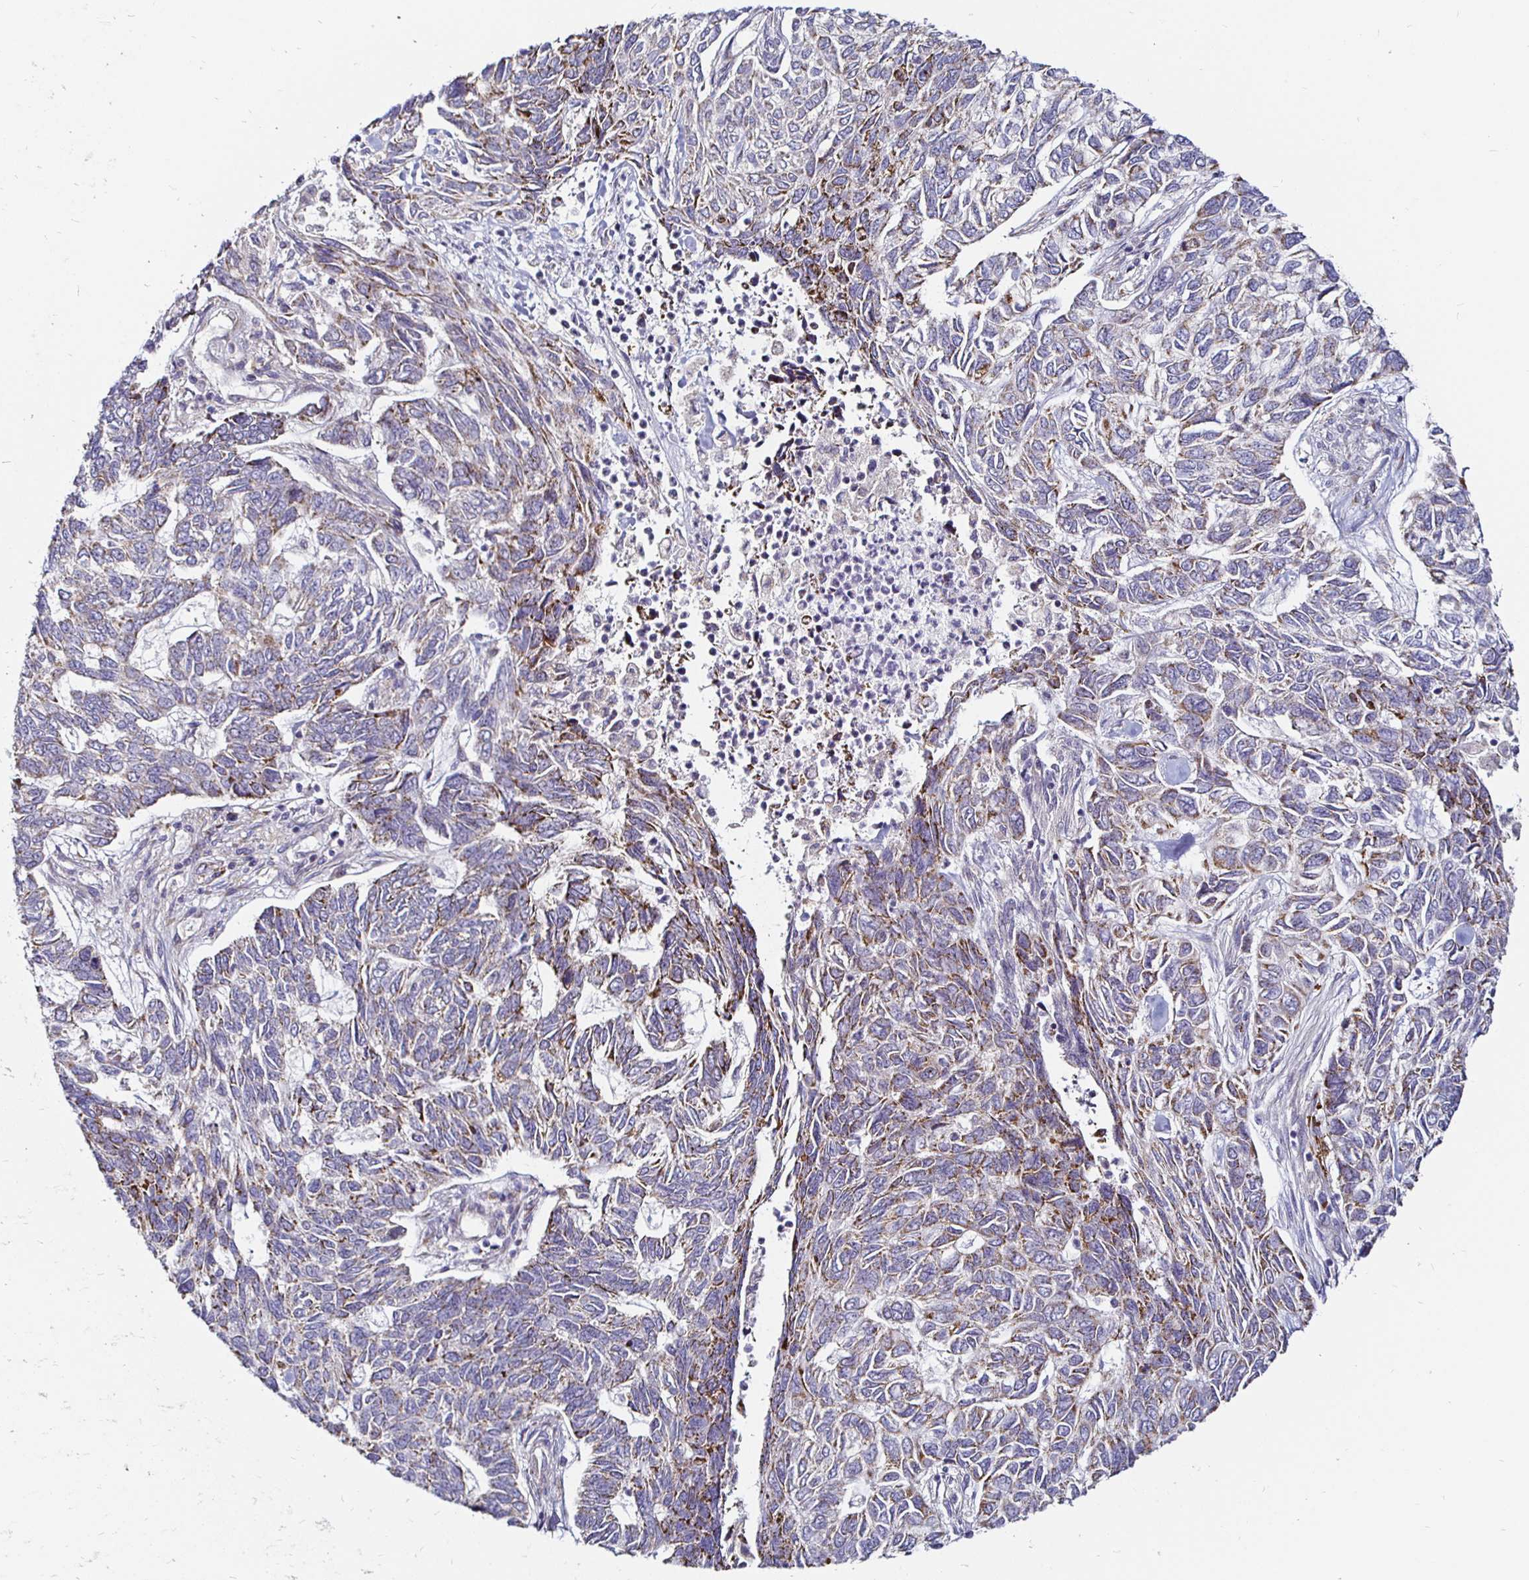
{"staining": {"intensity": "moderate", "quantity": "<25%", "location": "cytoplasmic/membranous"}, "tissue": "skin cancer", "cell_type": "Tumor cells", "image_type": "cancer", "snomed": [{"axis": "morphology", "description": "Basal cell carcinoma"}, {"axis": "topography", "description": "Skin"}], "caption": "IHC image of human skin cancer (basal cell carcinoma) stained for a protein (brown), which exhibits low levels of moderate cytoplasmic/membranous staining in approximately <25% of tumor cells.", "gene": "ATG3", "patient": {"sex": "female", "age": 65}}